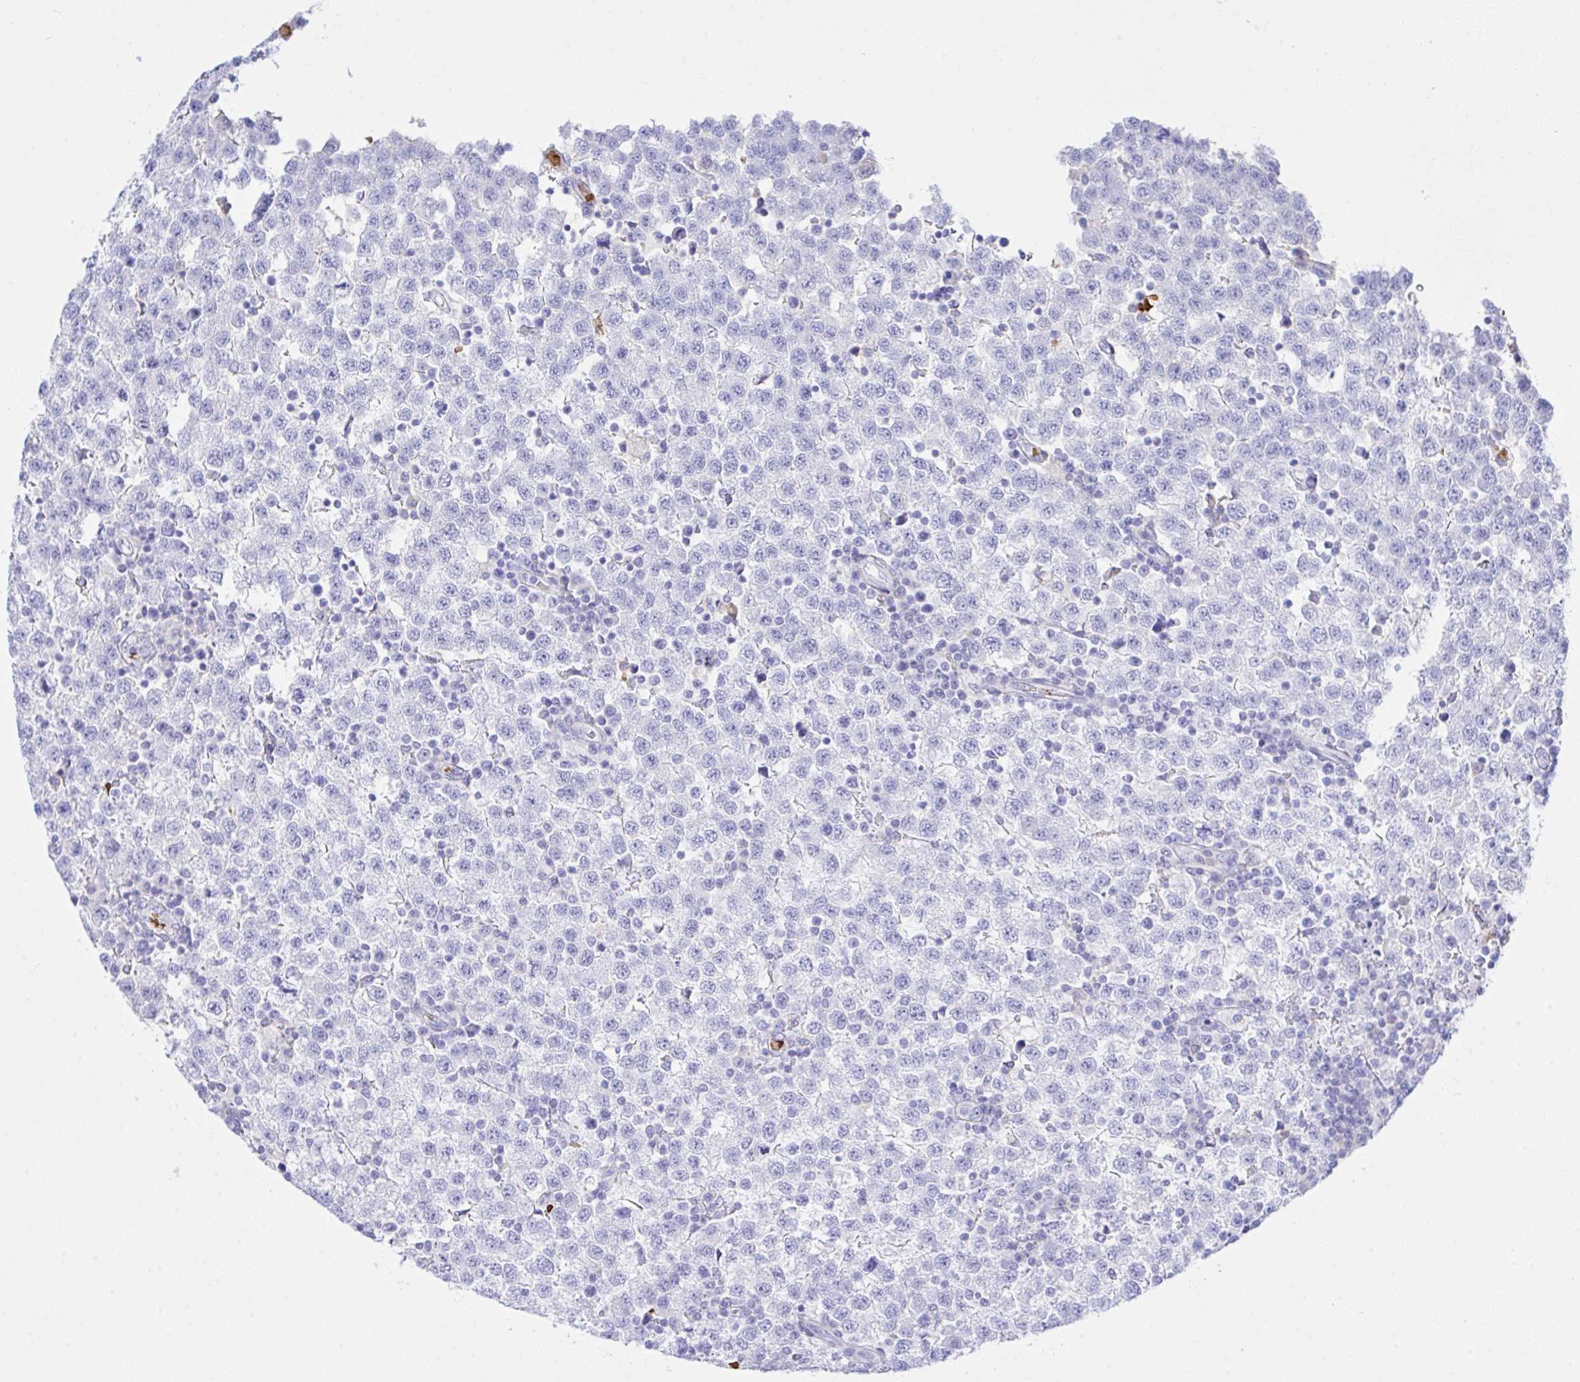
{"staining": {"intensity": "negative", "quantity": "none", "location": "none"}, "tissue": "testis cancer", "cell_type": "Tumor cells", "image_type": "cancer", "snomed": [{"axis": "morphology", "description": "Seminoma, NOS"}, {"axis": "topography", "description": "Testis"}], "caption": "Tumor cells show no significant protein positivity in seminoma (testis). (Stains: DAB (3,3'-diaminobenzidine) IHC with hematoxylin counter stain, Microscopy: brightfield microscopy at high magnification).", "gene": "ZNF221", "patient": {"sex": "male", "age": 34}}